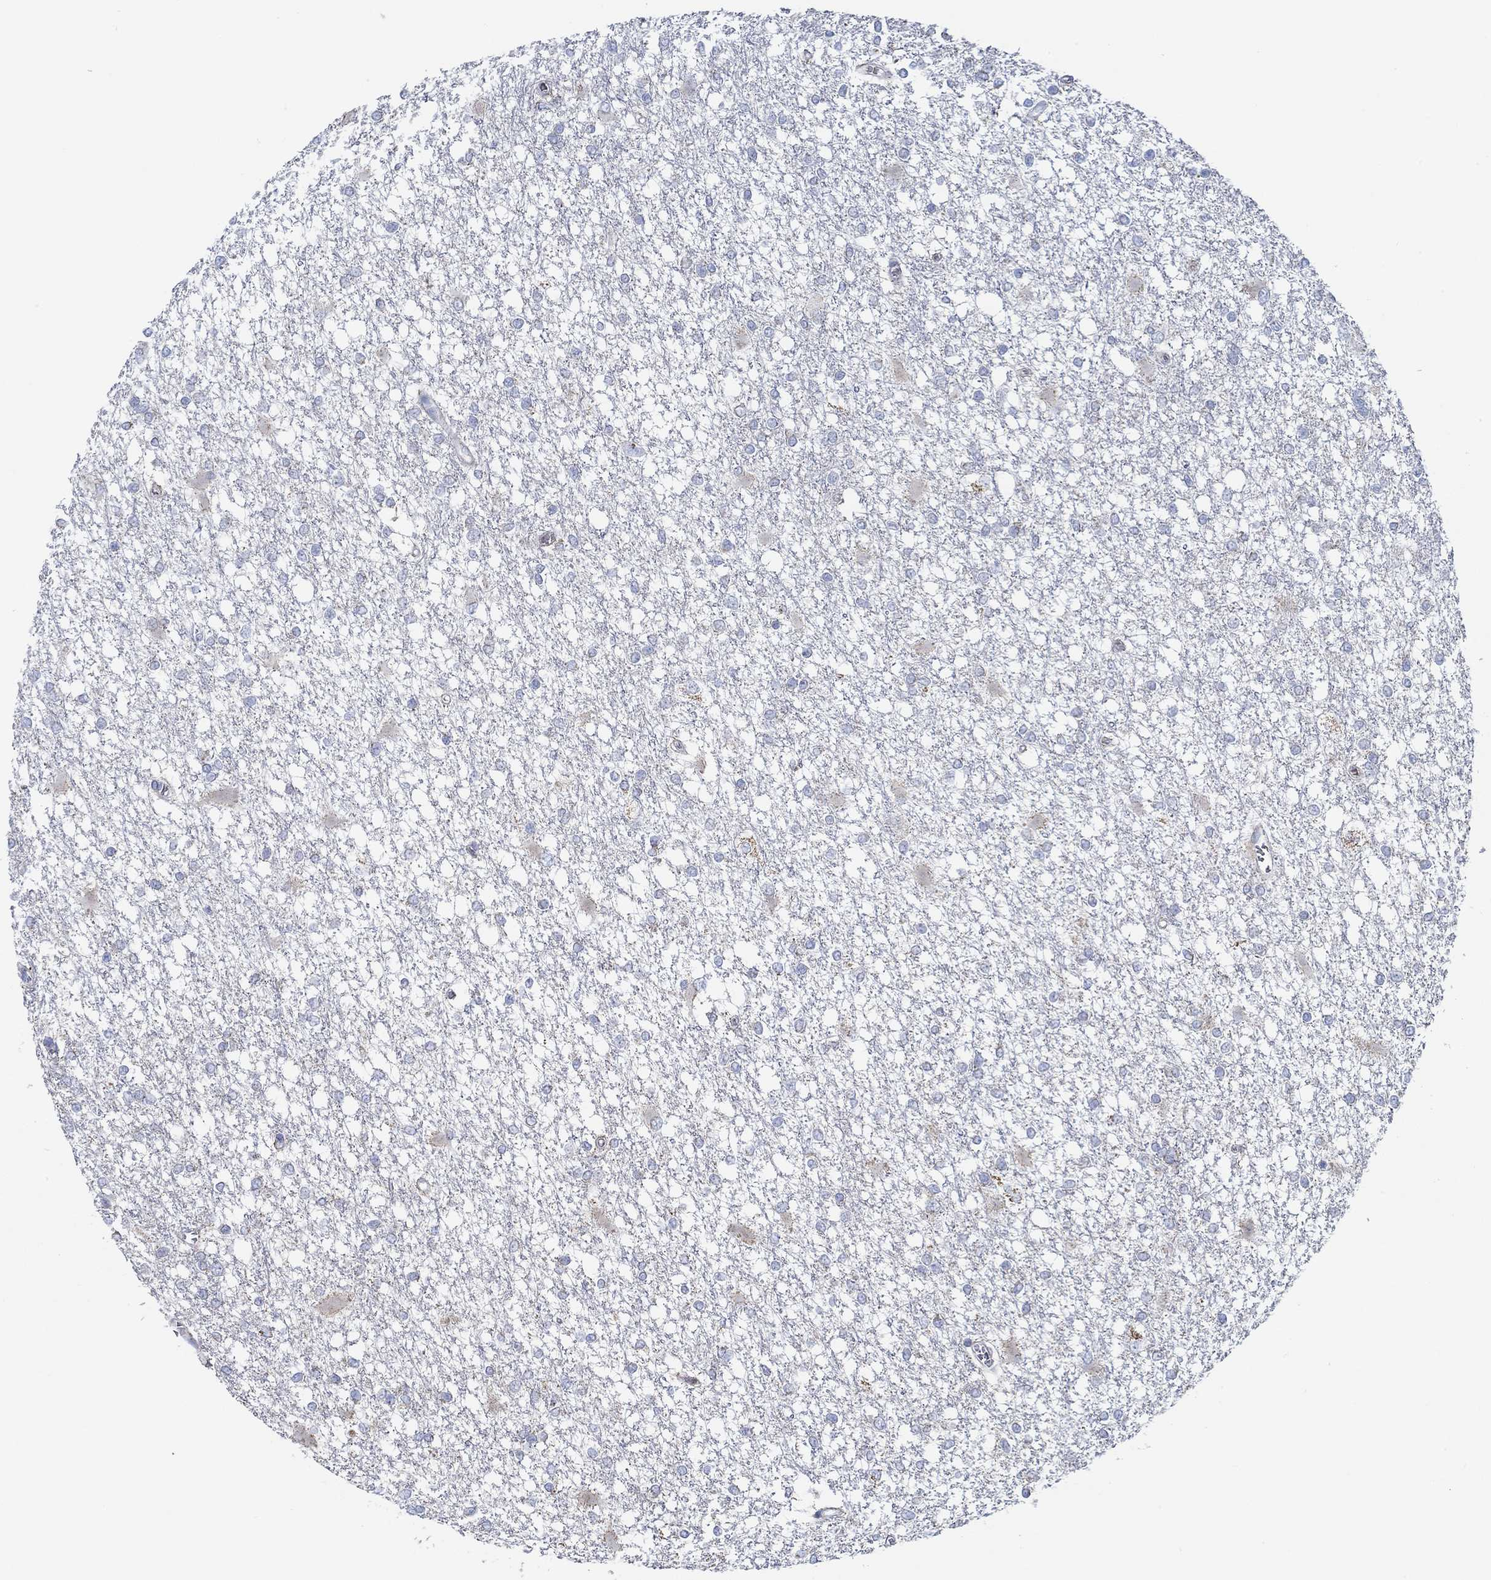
{"staining": {"intensity": "negative", "quantity": "none", "location": "none"}, "tissue": "glioma", "cell_type": "Tumor cells", "image_type": "cancer", "snomed": [{"axis": "morphology", "description": "Glioma, malignant, High grade"}, {"axis": "topography", "description": "Cerebral cortex"}], "caption": "An immunohistochemistry micrograph of glioma is shown. There is no staining in tumor cells of glioma.", "gene": "GLOD5", "patient": {"sex": "male", "age": 79}}